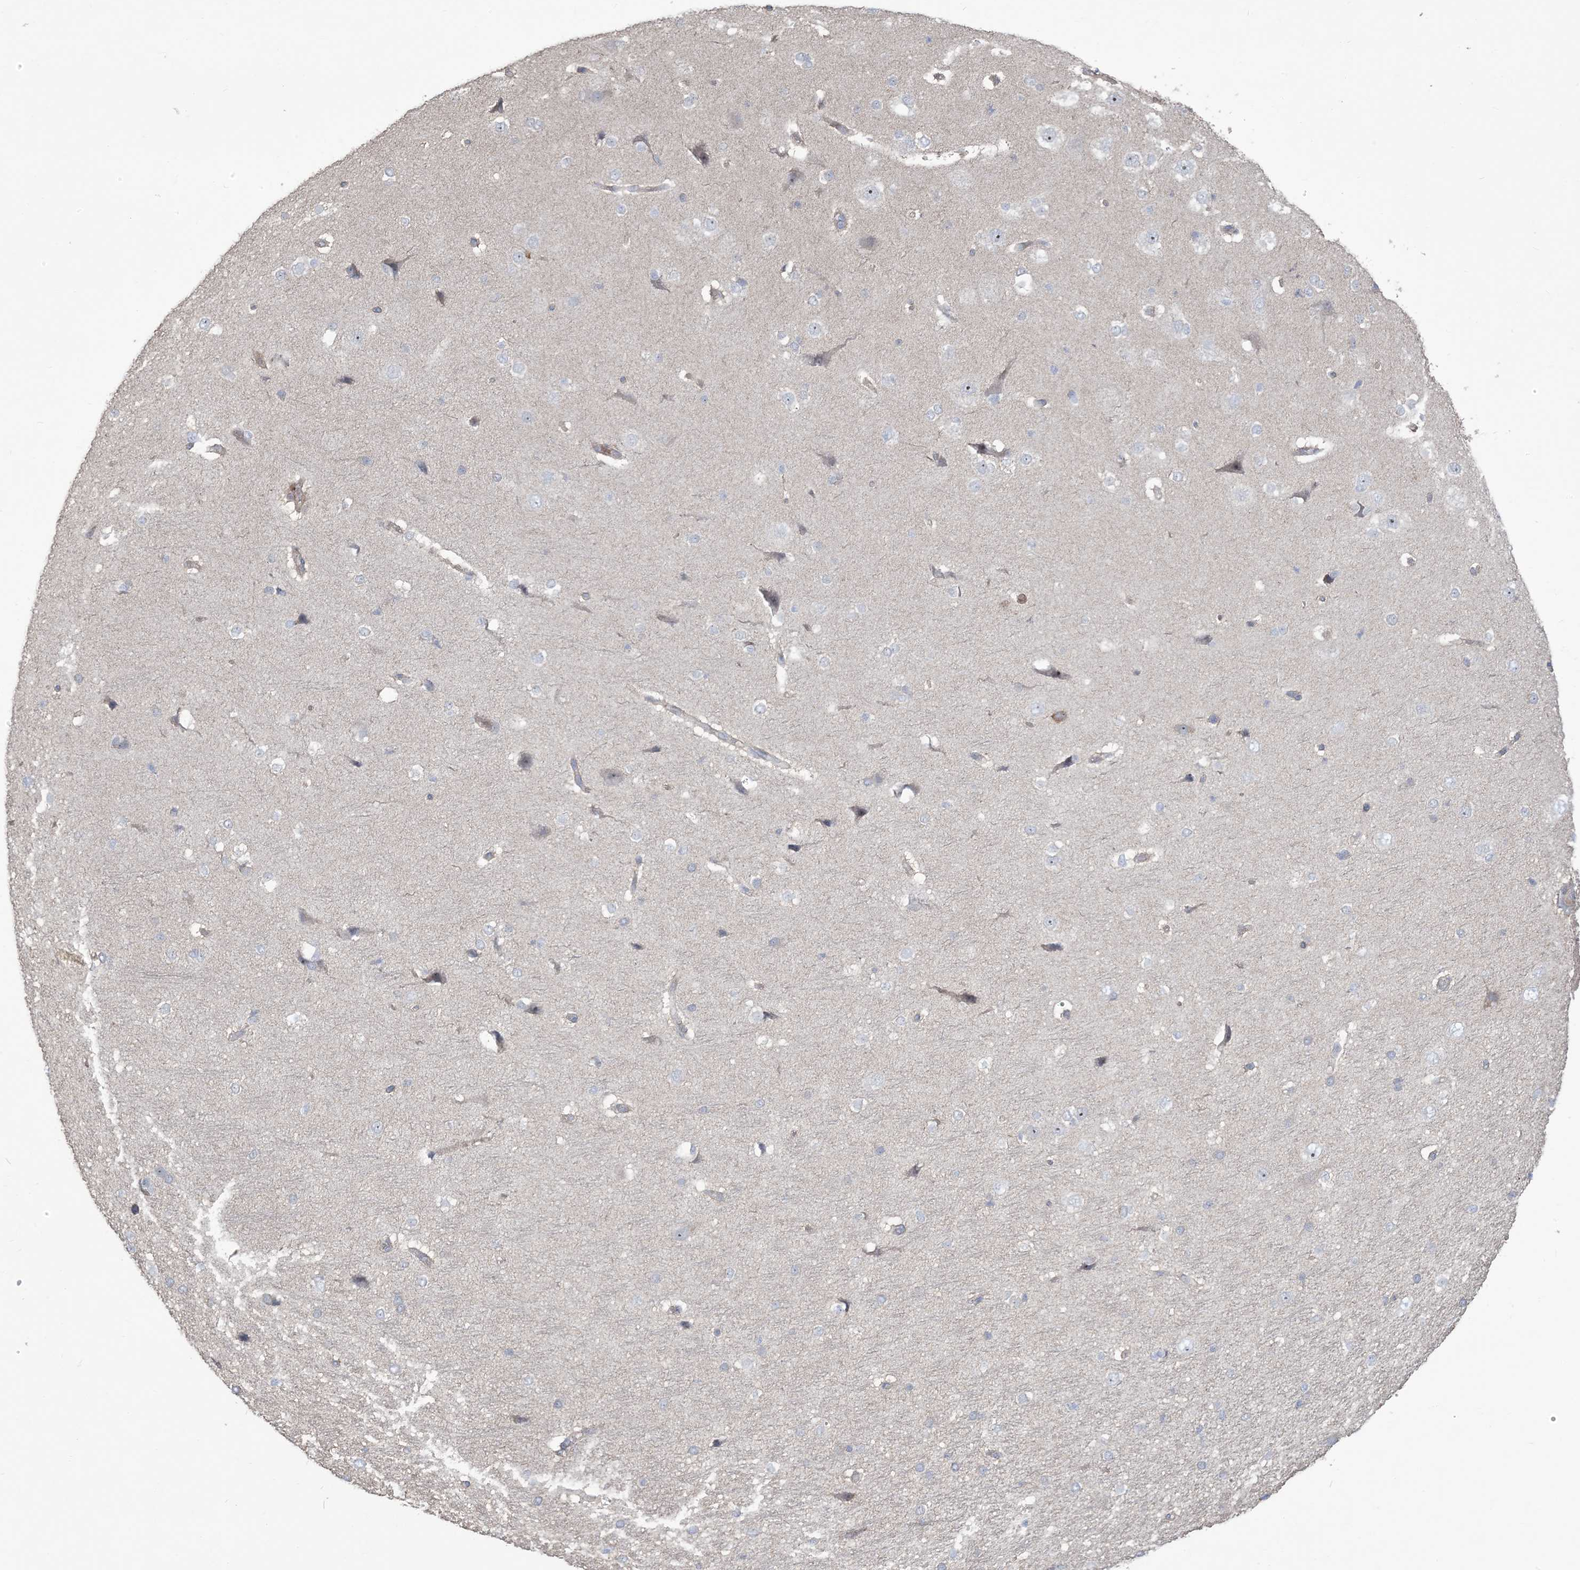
{"staining": {"intensity": "negative", "quantity": "none", "location": "none"}, "tissue": "cerebral cortex", "cell_type": "Endothelial cells", "image_type": "normal", "snomed": [{"axis": "morphology", "description": "Normal tissue, NOS"}, {"axis": "morphology", "description": "Developmental malformation"}, {"axis": "topography", "description": "Cerebral cortex"}], "caption": "Immunohistochemistry (IHC) photomicrograph of benign cerebral cortex stained for a protein (brown), which exhibits no positivity in endothelial cells. (Stains: DAB (3,3'-diaminobenzidine) immunohistochemistry (IHC) with hematoxylin counter stain, Microscopy: brightfield microscopy at high magnification).", "gene": "KLHL18", "patient": {"sex": "female", "age": 30}}